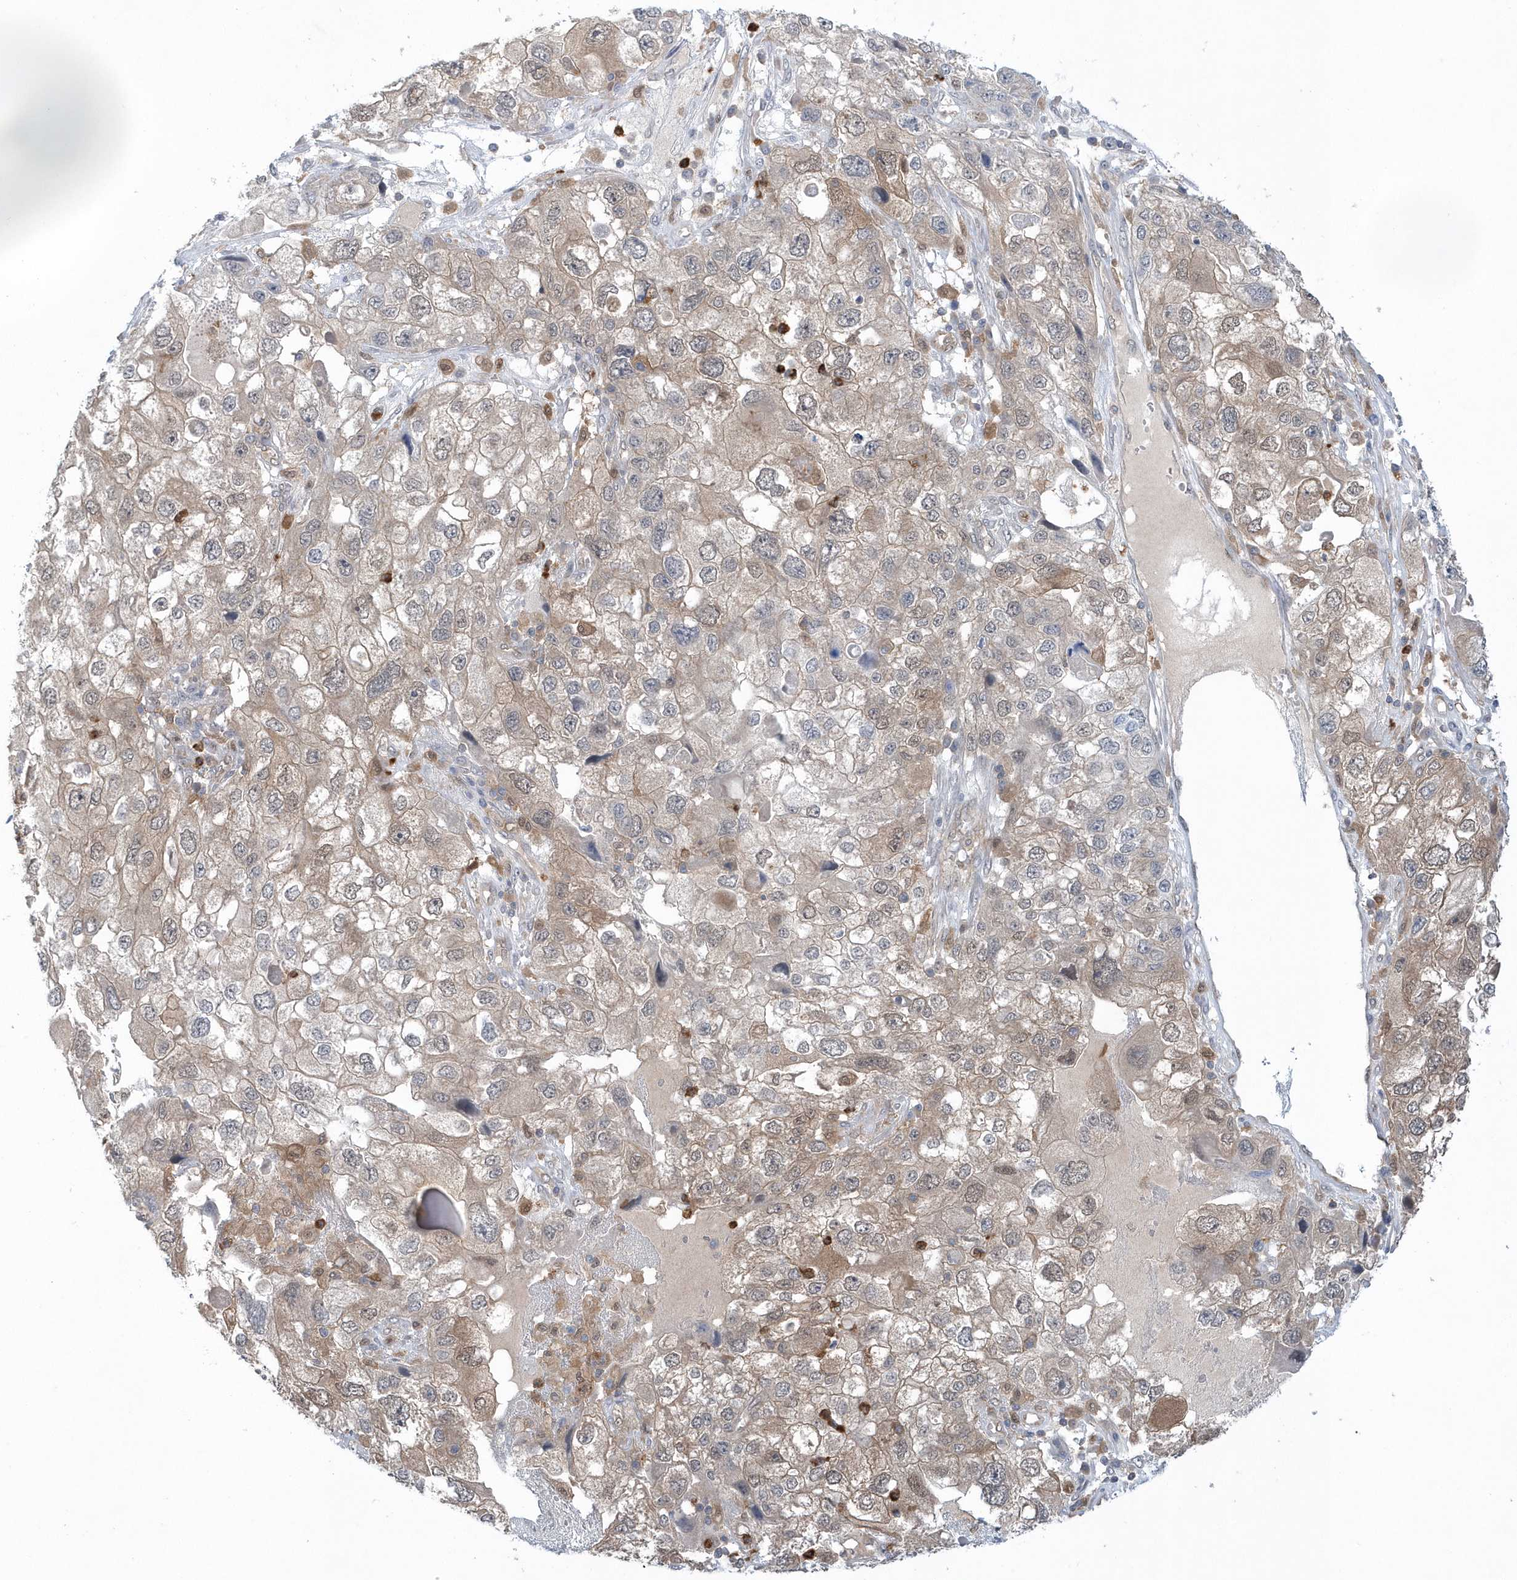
{"staining": {"intensity": "moderate", "quantity": "<25%", "location": "cytoplasmic/membranous,nuclear"}, "tissue": "endometrial cancer", "cell_type": "Tumor cells", "image_type": "cancer", "snomed": [{"axis": "morphology", "description": "Adenocarcinoma, NOS"}, {"axis": "topography", "description": "Endometrium"}], "caption": "Immunohistochemistry staining of adenocarcinoma (endometrial), which demonstrates low levels of moderate cytoplasmic/membranous and nuclear staining in approximately <25% of tumor cells indicating moderate cytoplasmic/membranous and nuclear protein expression. The staining was performed using DAB (brown) for protein detection and nuclei were counterstained in hematoxylin (blue).", "gene": "RNF7", "patient": {"sex": "female", "age": 49}}